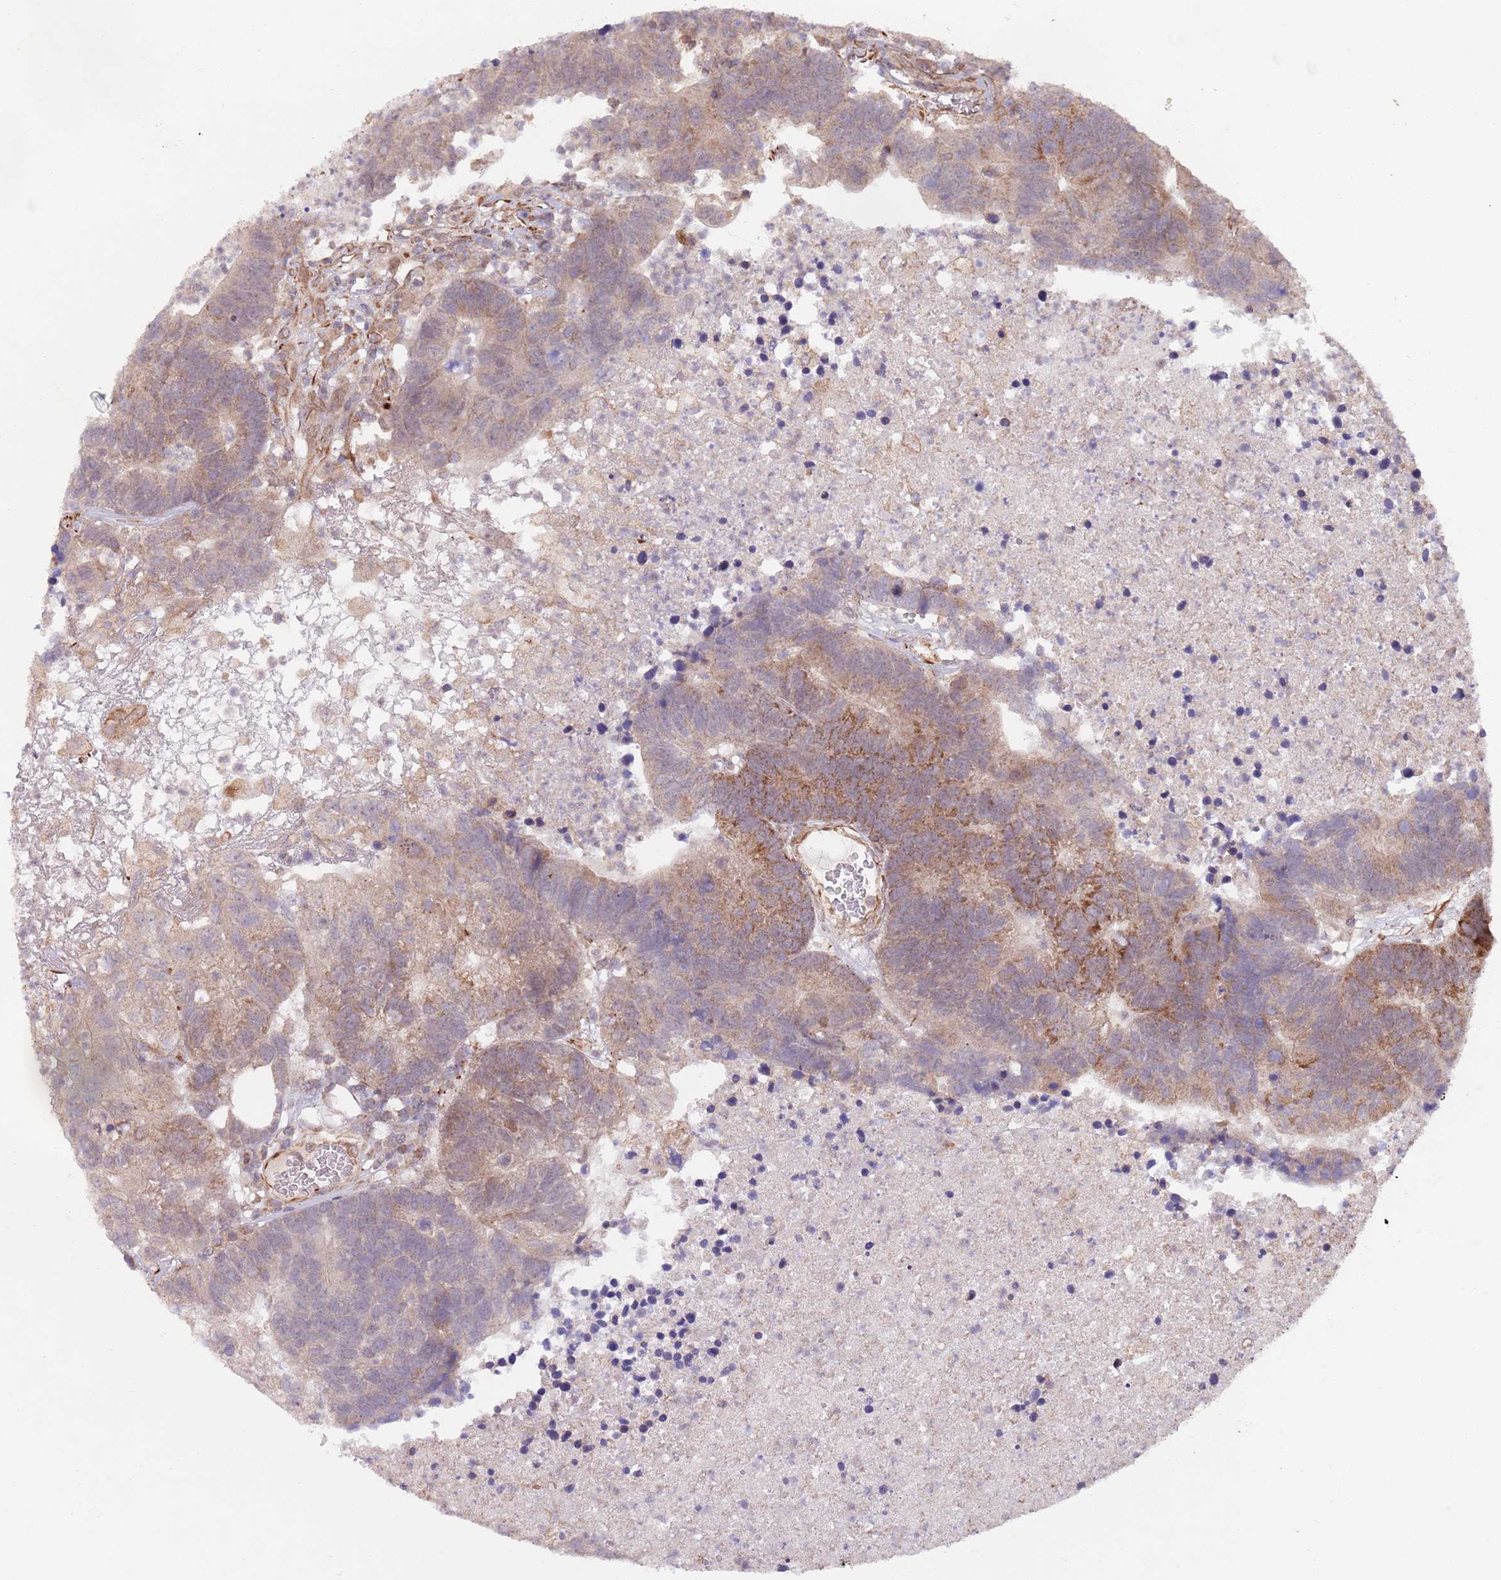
{"staining": {"intensity": "strong", "quantity": "25%-75%", "location": "cytoplasmic/membranous"}, "tissue": "colorectal cancer", "cell_type": "Tumor cells", "image_type": "cancer", "snomed": [{"axis": "morphology", "description": "Adenocarcinoma, NOS"}, {"axis": "topography", "description": "Colon"}], "caption": "Colorectal cancer (adenocarcinoma) stained with IHC exhibits strong cytoplasmic/membranous expression in about 25%-75% of tumor cells.", "gene": "CHD9", "patient": {"sex": "female", "age": 48}}